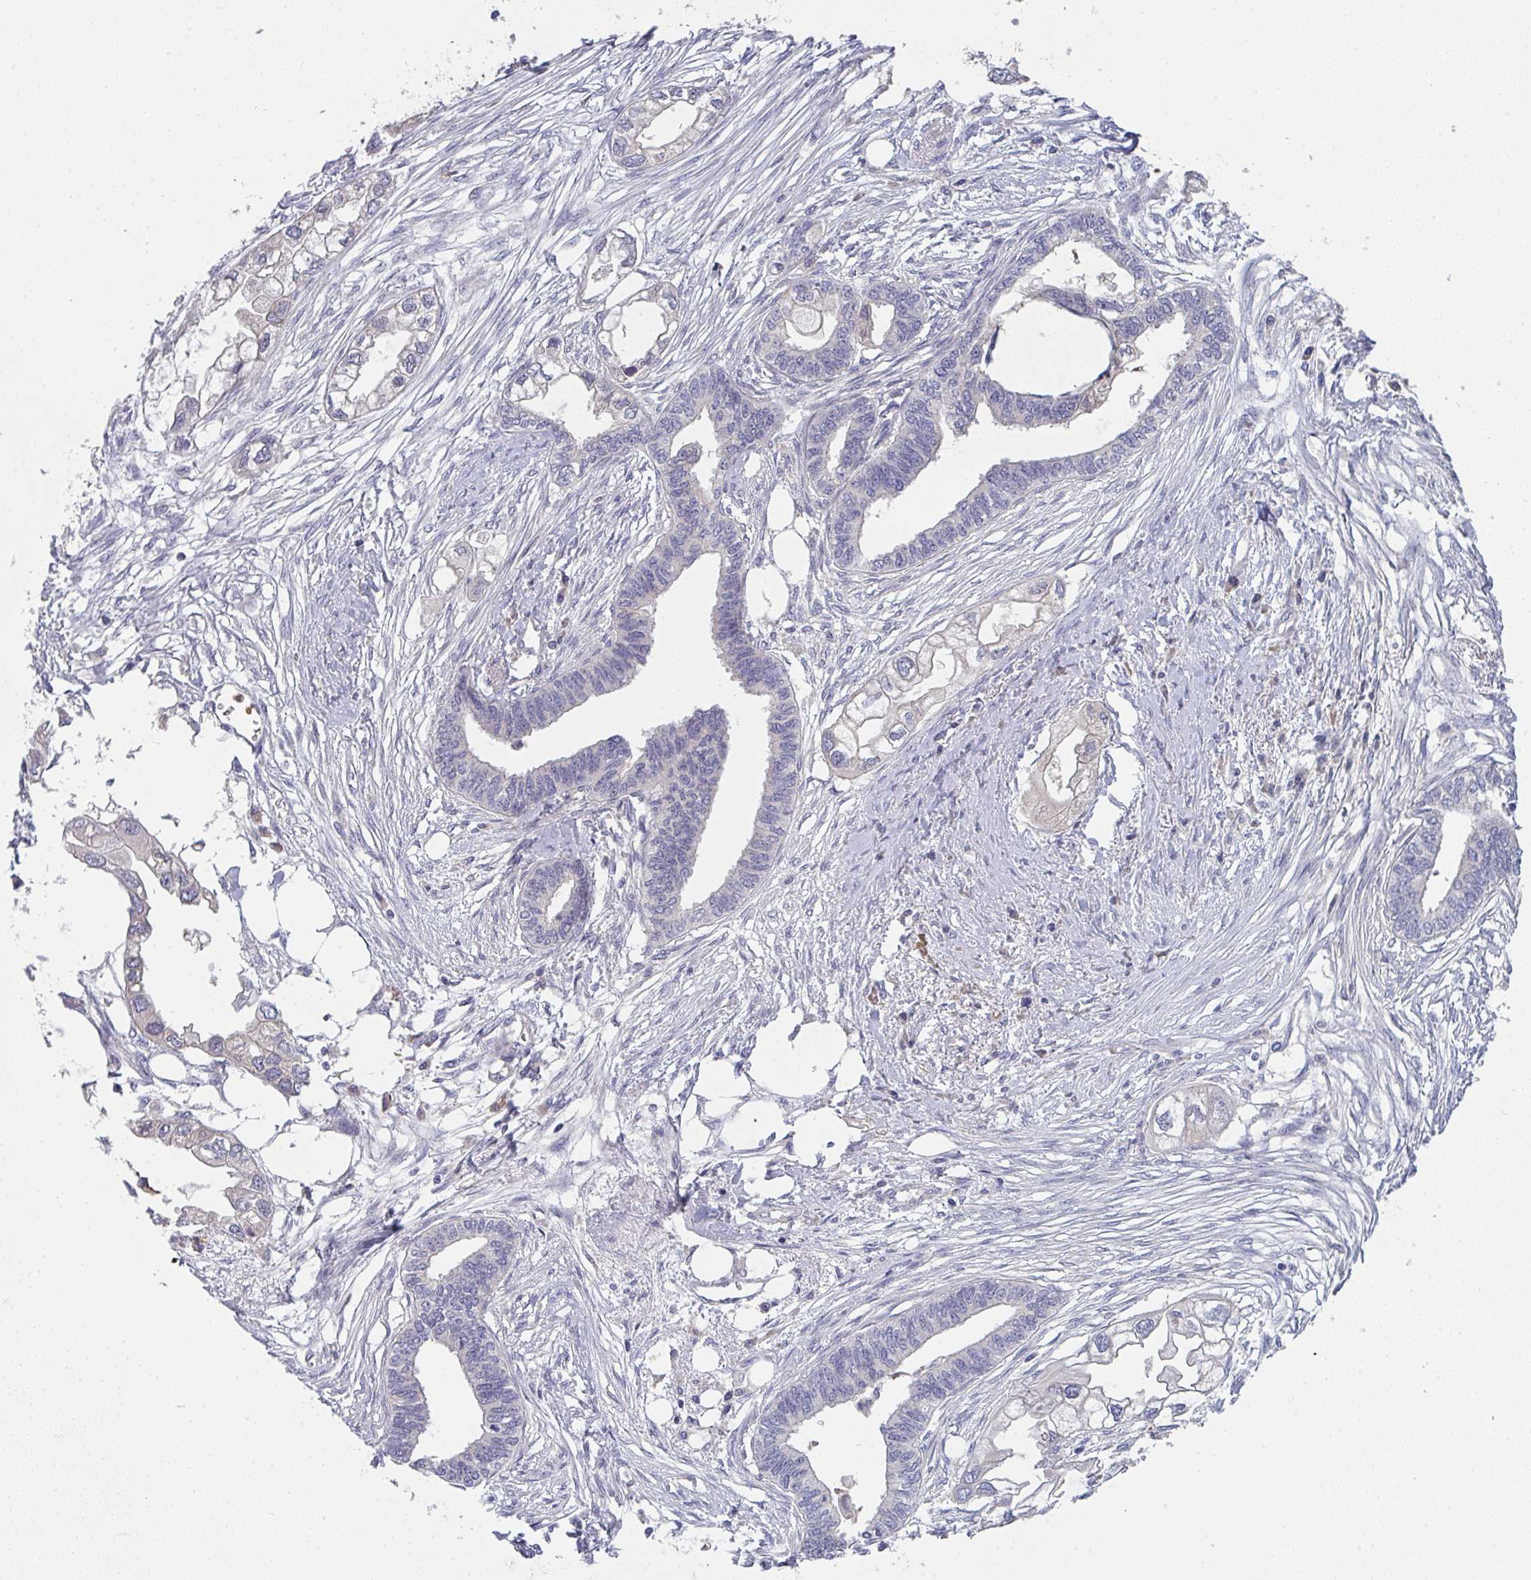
{"staining": {"intensity": "negative", "quantity": "none", "location": "none"}, "tissue": "endometrial cancer", "cell_type": "Tumor cells", "image_type": "cancer", "snomed": [{"axis": "morphology", "description": "Adenocarcinoma, NOS"}, {"axis": "morphology", "description": "Adenocarcinoma, metastatic, NOS"}, {"axis": "topography", "description": "Adipose tissue"}, {"axis": "topography", "description": "Endometrium"}], "caption": "A histopathology image of endometrial cancer stained for a protein exhibits no brown staining in tumor cells.", "gene": "RIOK1", "patient": {"sex": "female", "age": 67}}